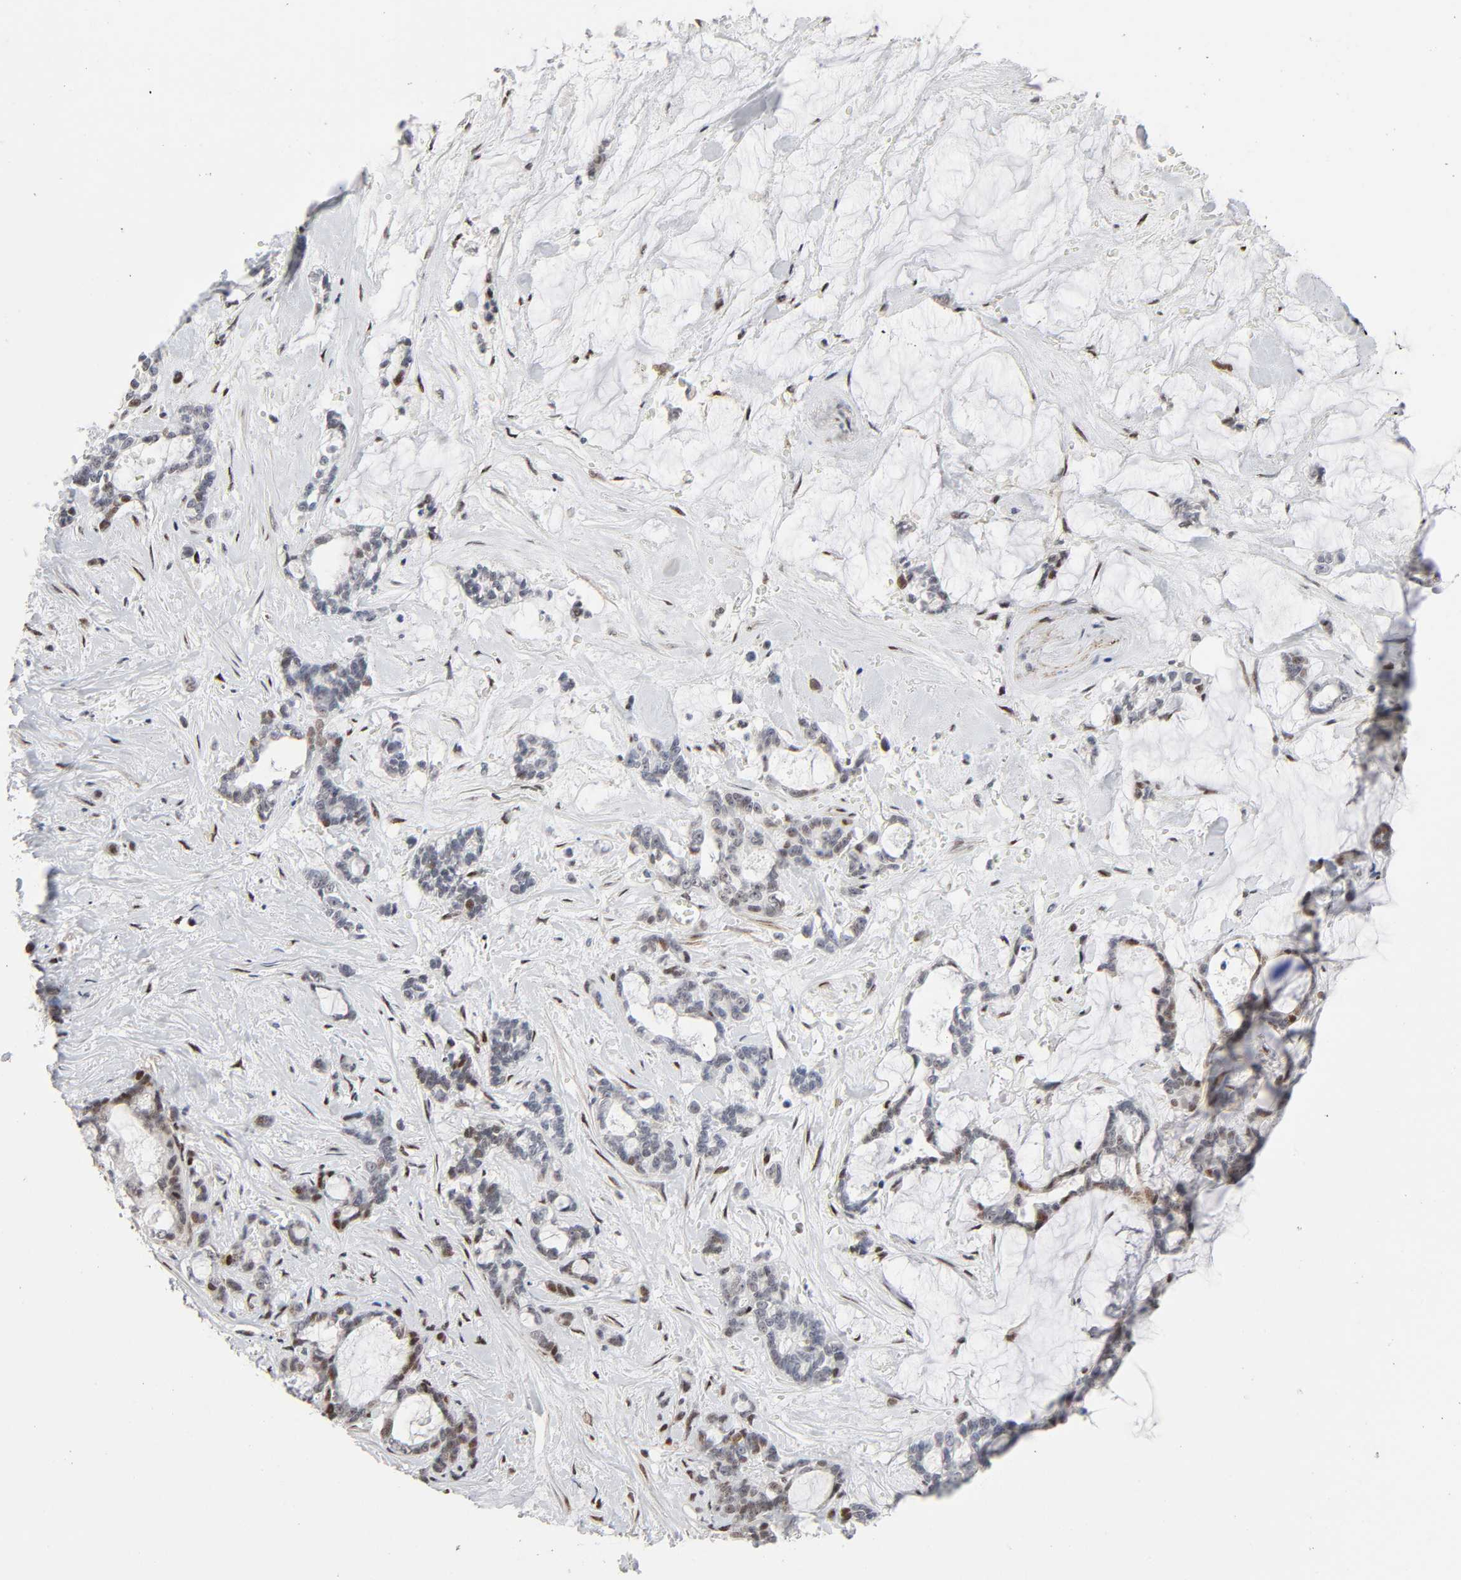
{"staining": {"intensity": "moderate", "quantity": "<25%", "location": "nuclear"}, "tissue": "pancreatic cancer", "cell_type": "Tumor cells", "image_type": "cancer", "snomed": [{"axis": "morphology", "description": "Adenocarcinoma, NOS"}, {"axis": "topography", "description": "Pancreas"}], "caption": "Protein expression analysis of human adenocarcinoma (pancreatic) reveals moderate nuclear positivity in about <25% of tumor cells. (Brightfield microscopy of DAB IHC at high magnification).", "gene": "STK38", "patient": {"sex": "female", "age": 73}}